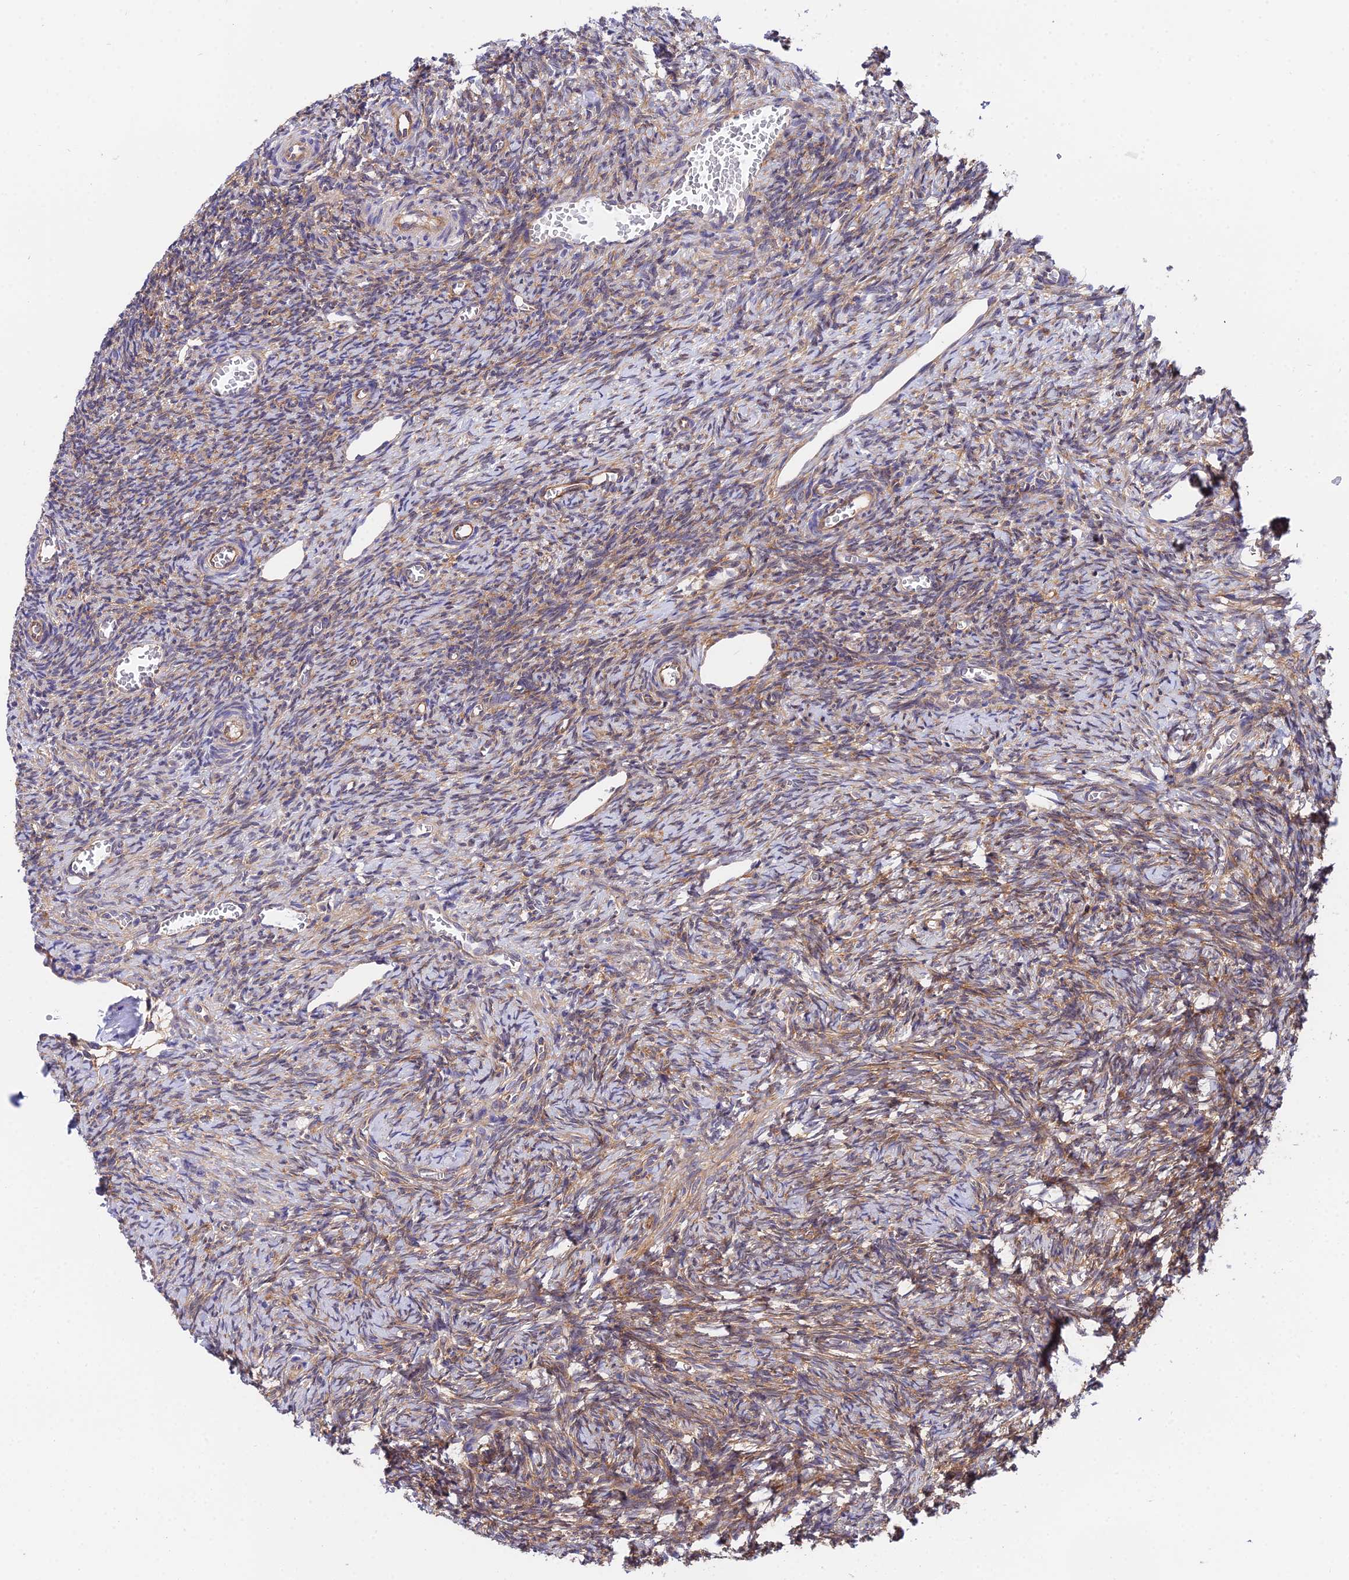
{"staining": {"intensity": "weak", "quantity": "25%-75%", "location": "cytoplasmic/membranous"}, "tissue": "ovary", "cell_type": "Ovarian stroma cells", "image_type": "normal", "snomed": [{"axis": "morphology", "description": "Normal tissue, NOS"}, {"axis": "topography", "description": "Ovary"}], "caption": "This micrograph reveals immunohistochemistry staining of normal ovary, with low weak cytoplasmic/membranous positivity in about 25%-75% of ovarian stroma cells.", "gene": "PPP2R2A", "patient": {"sex": "female", "age": 27}}